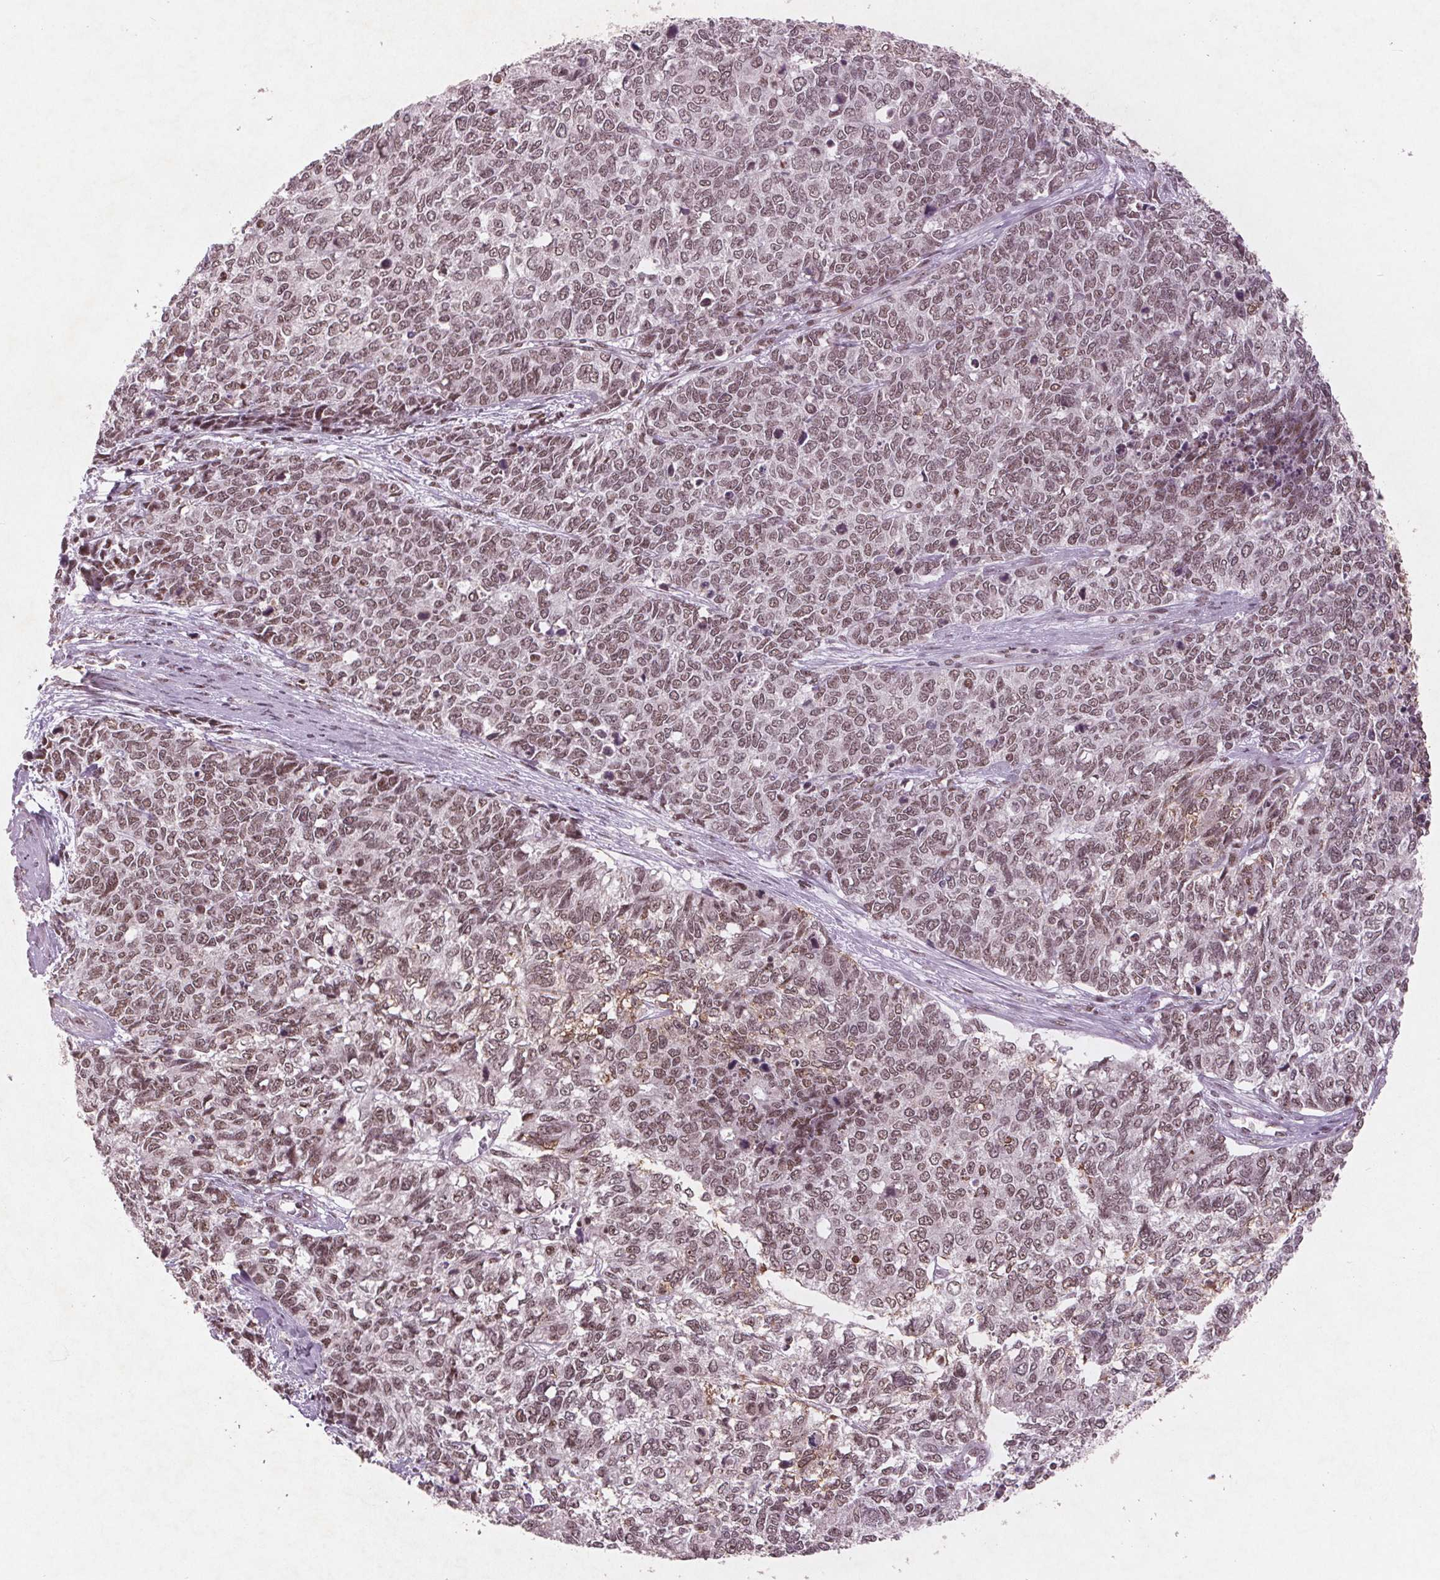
{"staining": {"intensity": "weak", "quantity": ">75%", "location": "nuclear"}, "tissue": "cervical cancer", "cell_type": "Tumor cells", "image_type": "cancer", "snomed": [{"axis": "morphology", "description": "Adenocarcinoma, NOS"}, {"axis": "topography", "description": "Cervix"}], "caption": "Human adenocarcinoma (cervical) stained with a brown dye exhibits weak nuclear positive staining in about >75% of tumor cells.", "gene": "RPS6KA2", "patient": {"sex": "female", "age": 63}}